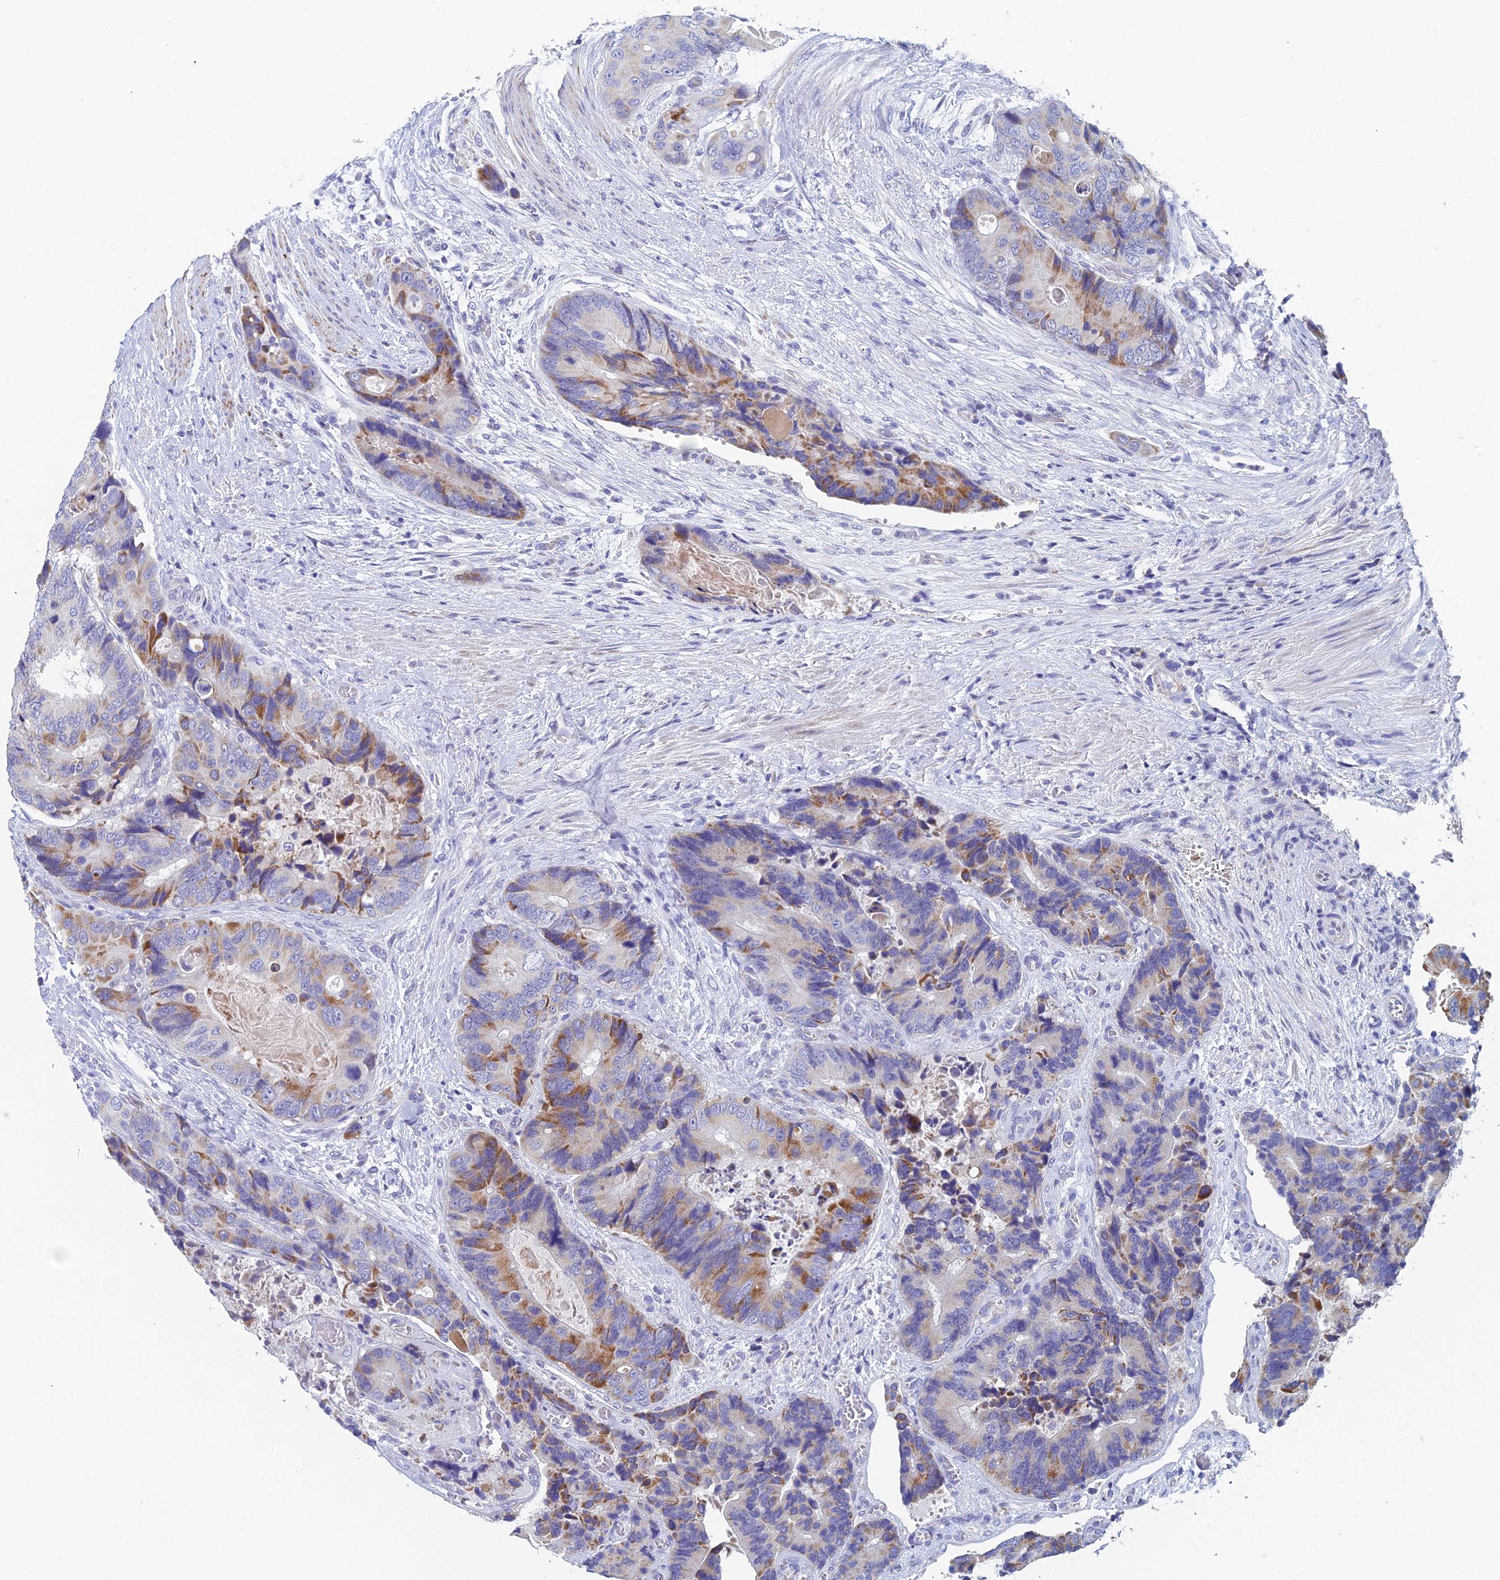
{"staining": {"intensity": "moderate", "quantity": "25%-75%", "location": "cytoplasmic/membranous"}, "tissue": "colorectal cancer", "cell_type": "Tumor cells", "image_type": "cancer", "snomed": [{"axis": "morphology", "description": "Adenocarcinoma, NOS"}, {"axis": "topography", "description": "Colon"}], "caption": "A photomicrograph of colorectal cancer stained for a protein shows moderate cytoplasmic/membranous brown staining in tumor cells. (DAB (3,3'-diaminobenzidine) IHC with brightfield microscopy, high magnification).", "gene": "ACSM1", "patient": {"sex": "male", "age": 84}}